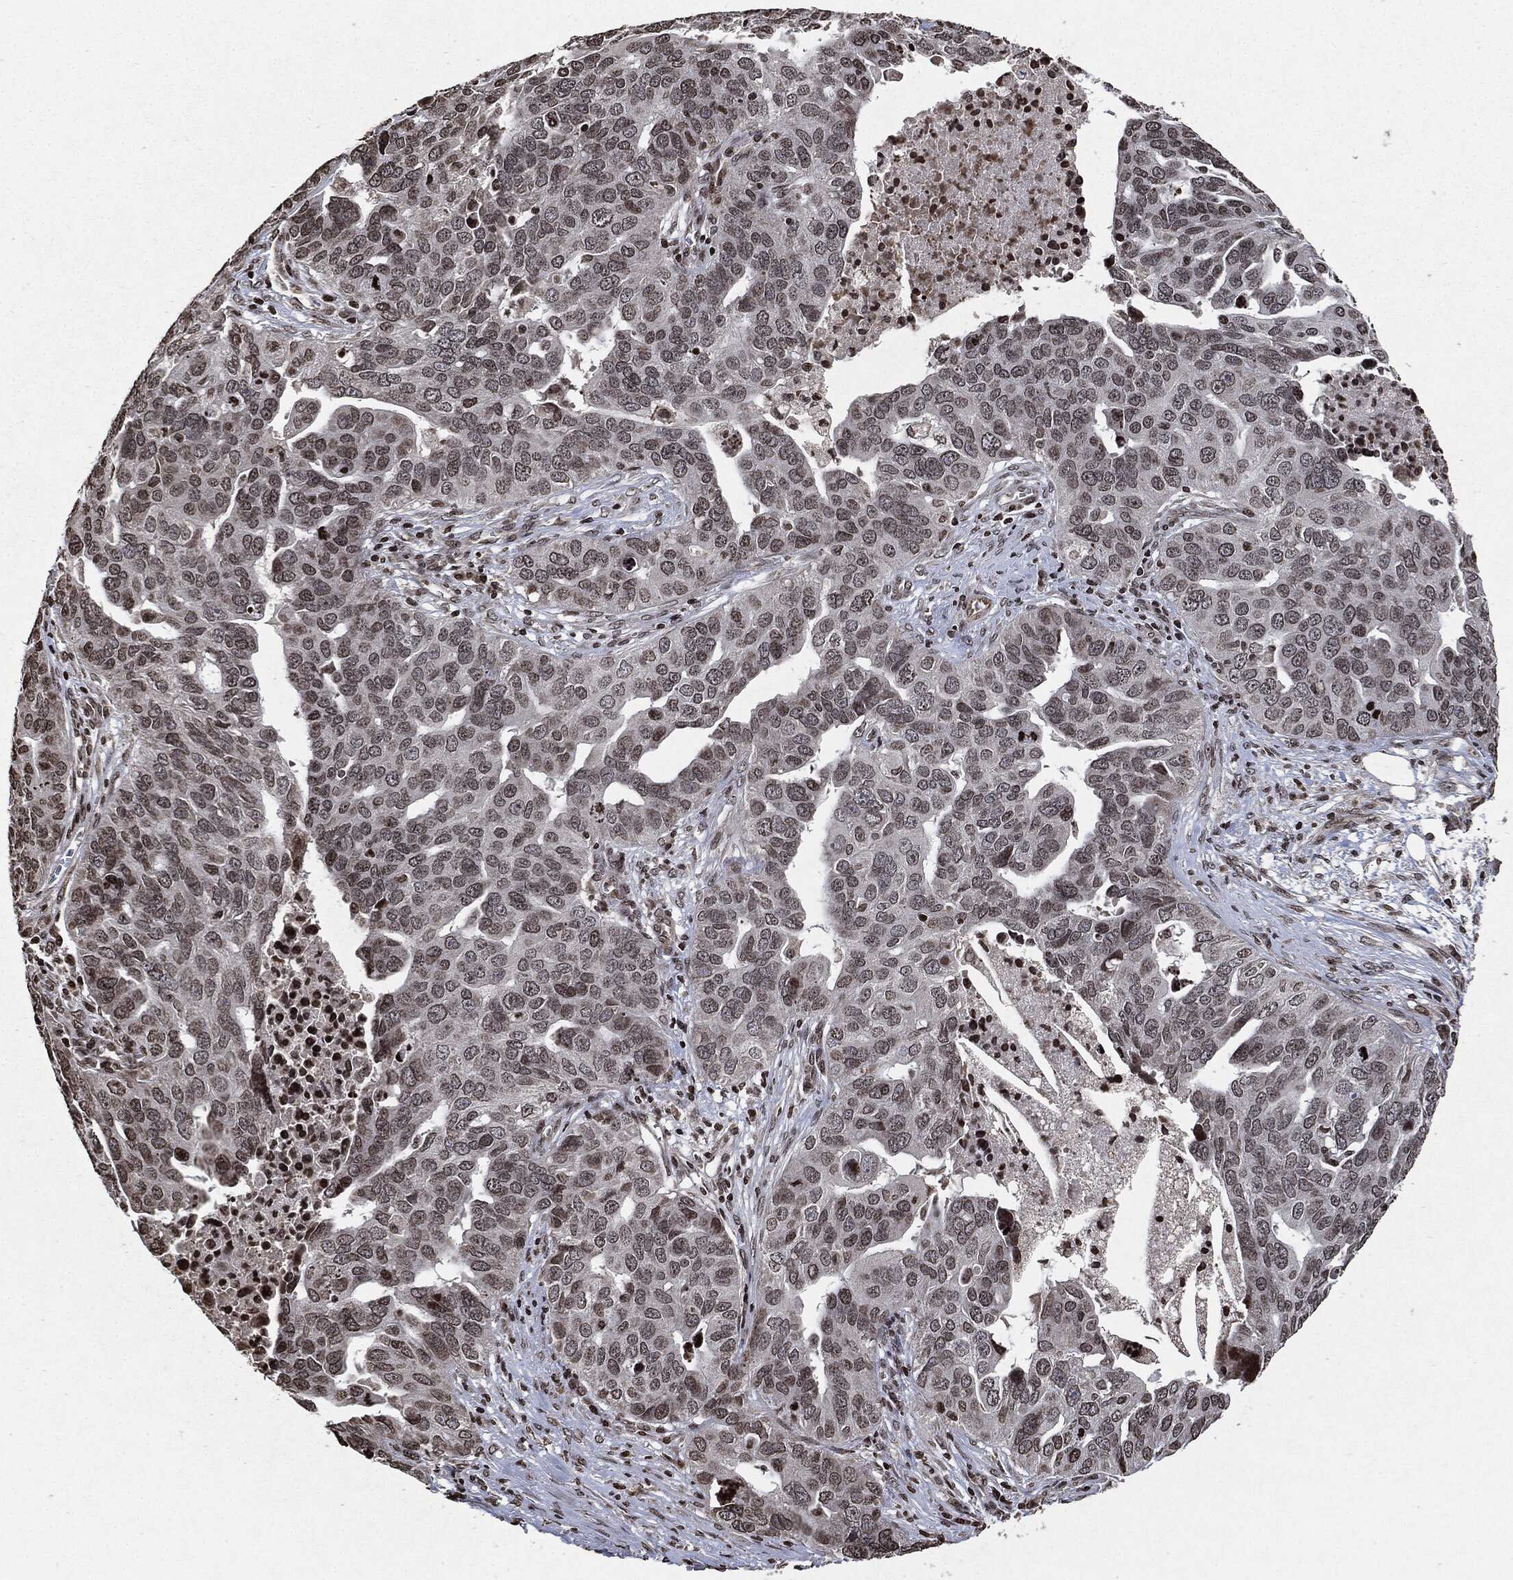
{"staining": {"intensity": "weak", "quantity": "25%-75%", "location": "nuclear"}, "tissue": "ovarian cancer", "cell_type": "Tumor cells", "image_type": "cancer", "snomed": [{"axis": "morphology", "description": "Carcinoma, endometroid"}, {"axis": "topography", "description": "Soft tissue"}, {"axis": "topography", "description": "Ovary"}], "caption": "The image displays a brown stain indicating the presence of a protein in the nuclear of tumor cells in ovarian cancer (endometroid carcinoma). Using DAB (brown) and hematoxylin (blue) stains, captured at high magnification using brightfield microscopy.", "gene": "JUN", "patient": {"sex": "female", "age": 52}}